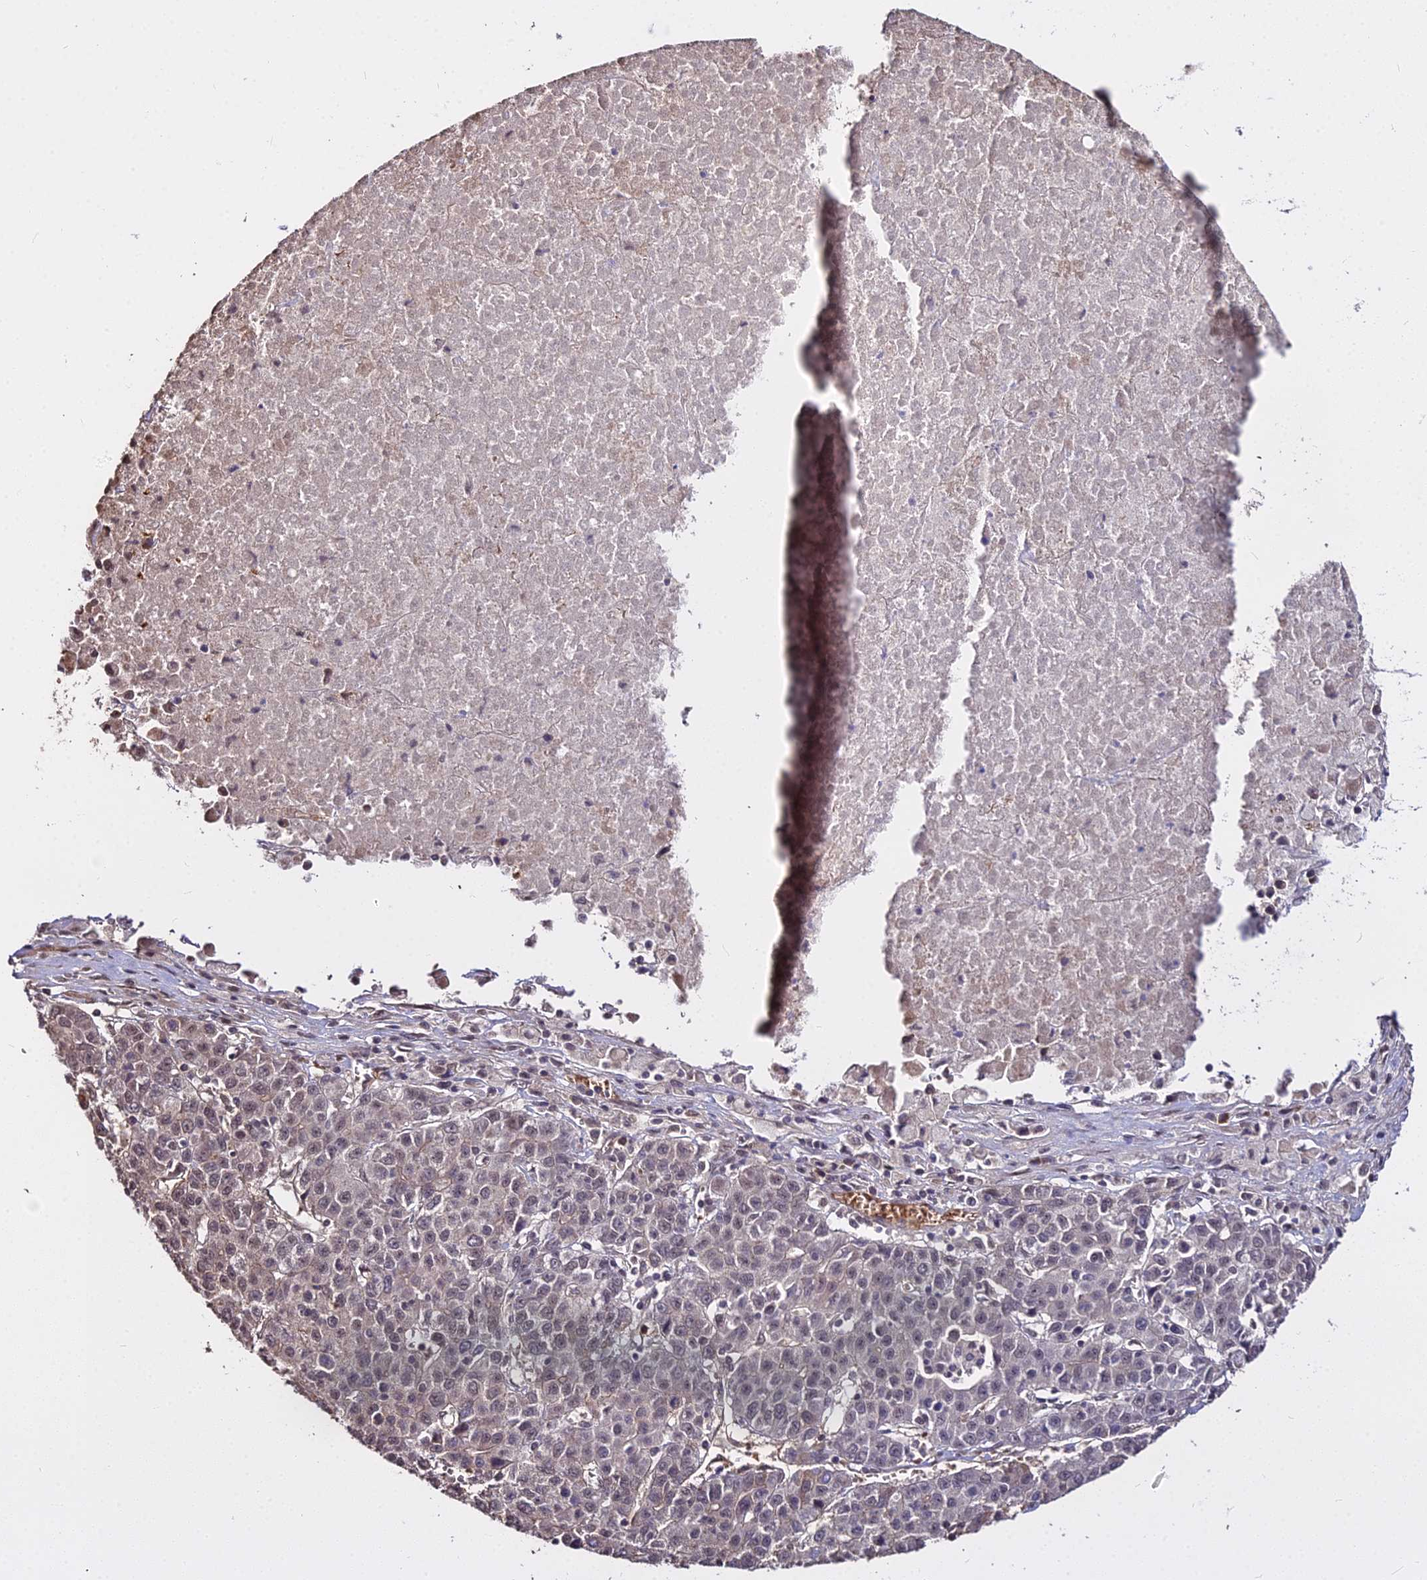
{"staining": {"intensity": "moderate", "quantity": "25%-75%", "location": "cytoplasmic/membranous,nuclear"}, "tissue": "liver cancer", "cell_type": "Tumor cells", "image_type": "cancer", "snomed": [{"axis": "morphology", "description": "Carcinoma, Hepatocellular, NOS"}, {"axis": "topography", "description": "Liver"}], "caption": "An immunohistochemistry (IHC) photomicrograph of neoplastic tissue is shown. Protein staining in brown highlights moderate cytoplasmic/membranous and nuclear positivity in liver hepatocellular carcinoma within tumor cells. (Brightfield microscopy of DAB IHC at high magnification).", "gene": "ZDBF2", "patient": {"sex": "female", "age": 53}}